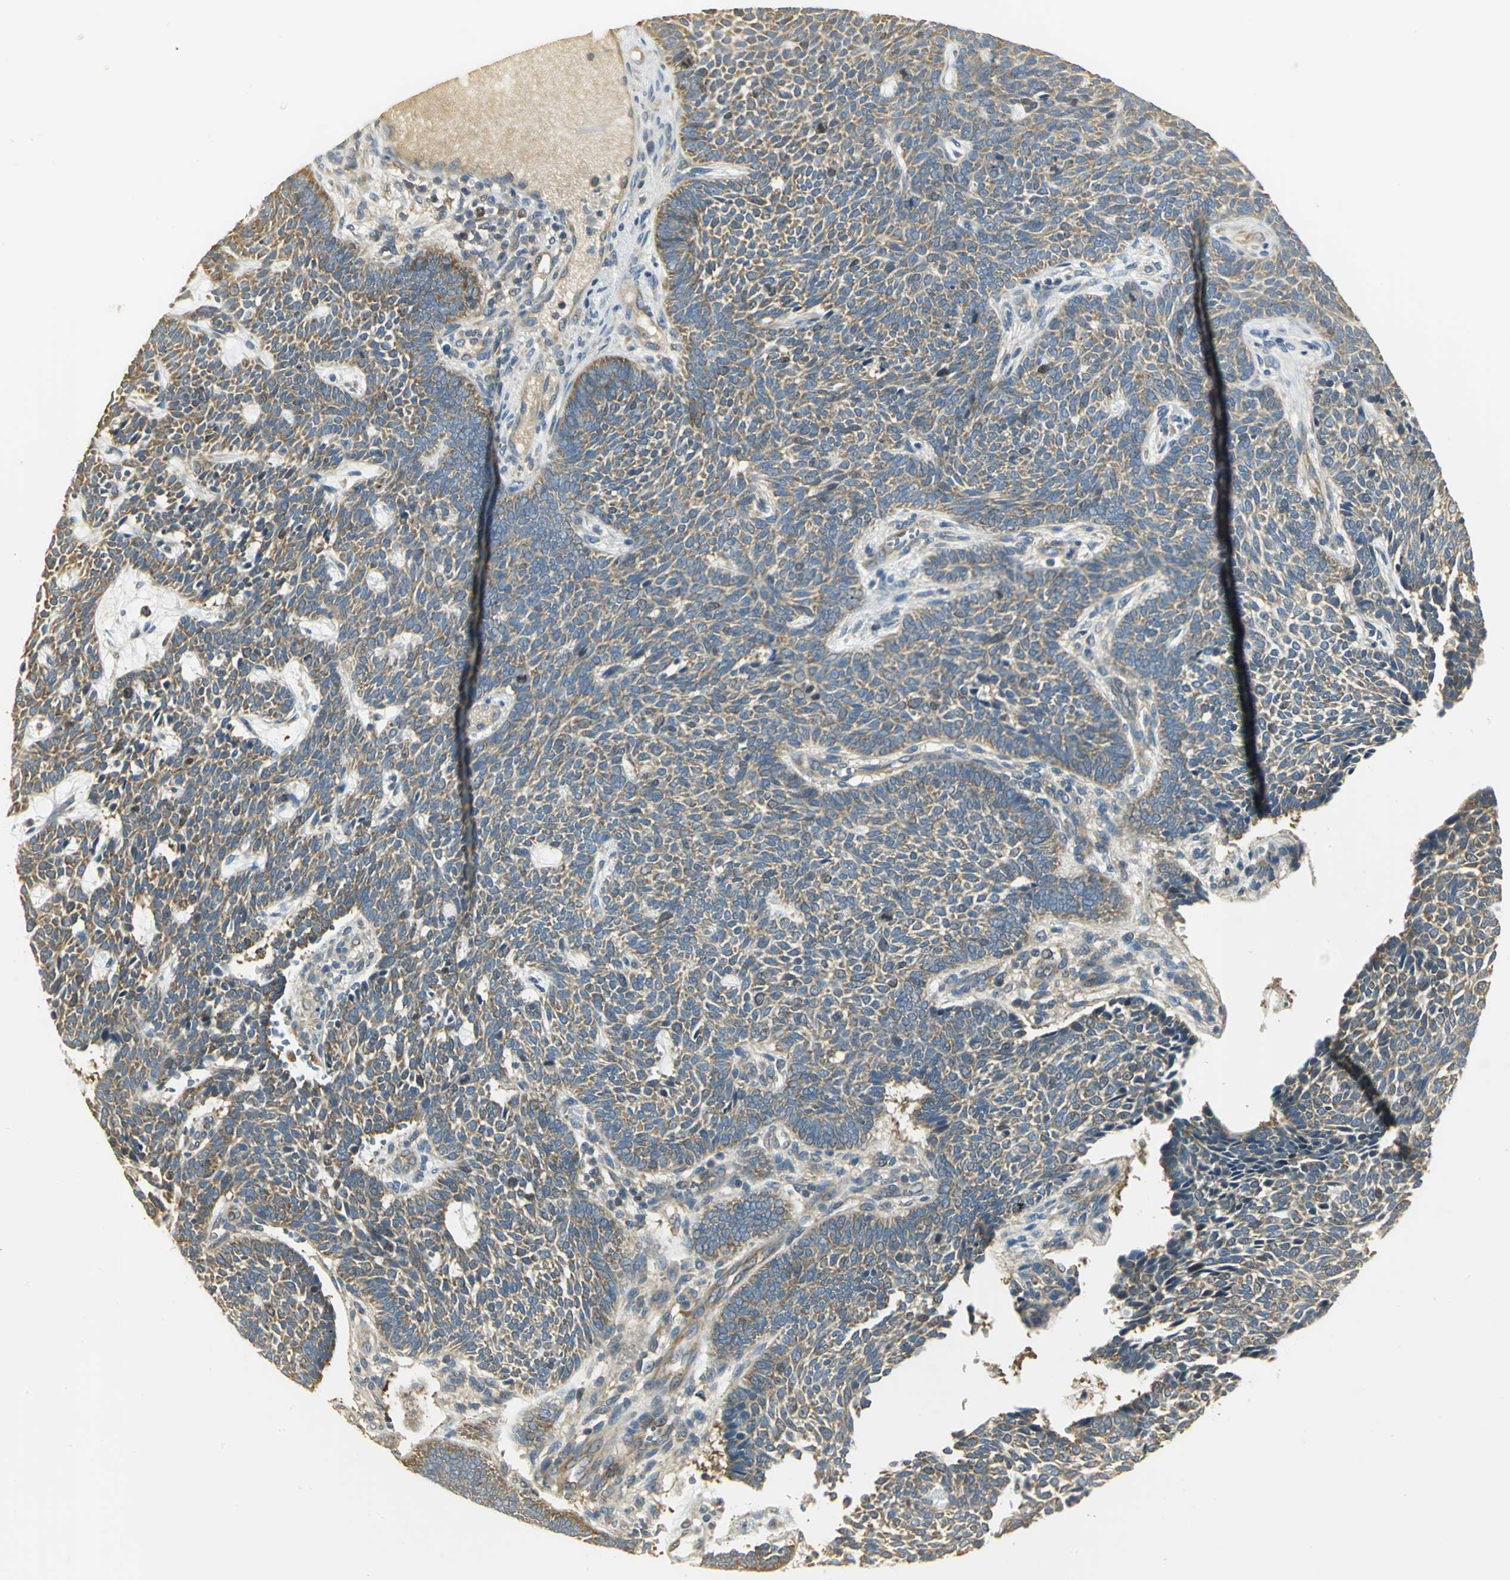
{"staining": {"intensity": "moderate", "quantity": ">75%", "location": "cytoplasmic/membranous"}, "tissue": "skin cancer", "cell_type": "Tumor cells", "image_type": "cancer", "snomed": [{"axis": "morphology", "description": "Normal tissue, NOS"}, {"axis": "morphology", "description": "Basal cell carcinoma"}, {"axis": "topography", "description": "Skin"}], "caption": "A brown stain shows moderate cytoplasmic/membranous expression of a protein in human basal cell carcinoma (skin) tumor cells. (Brightfield microscopy of DAB IHC at high magnification).", "gene": "RARS1", "patient": {"sex": "male", "age": 87}}